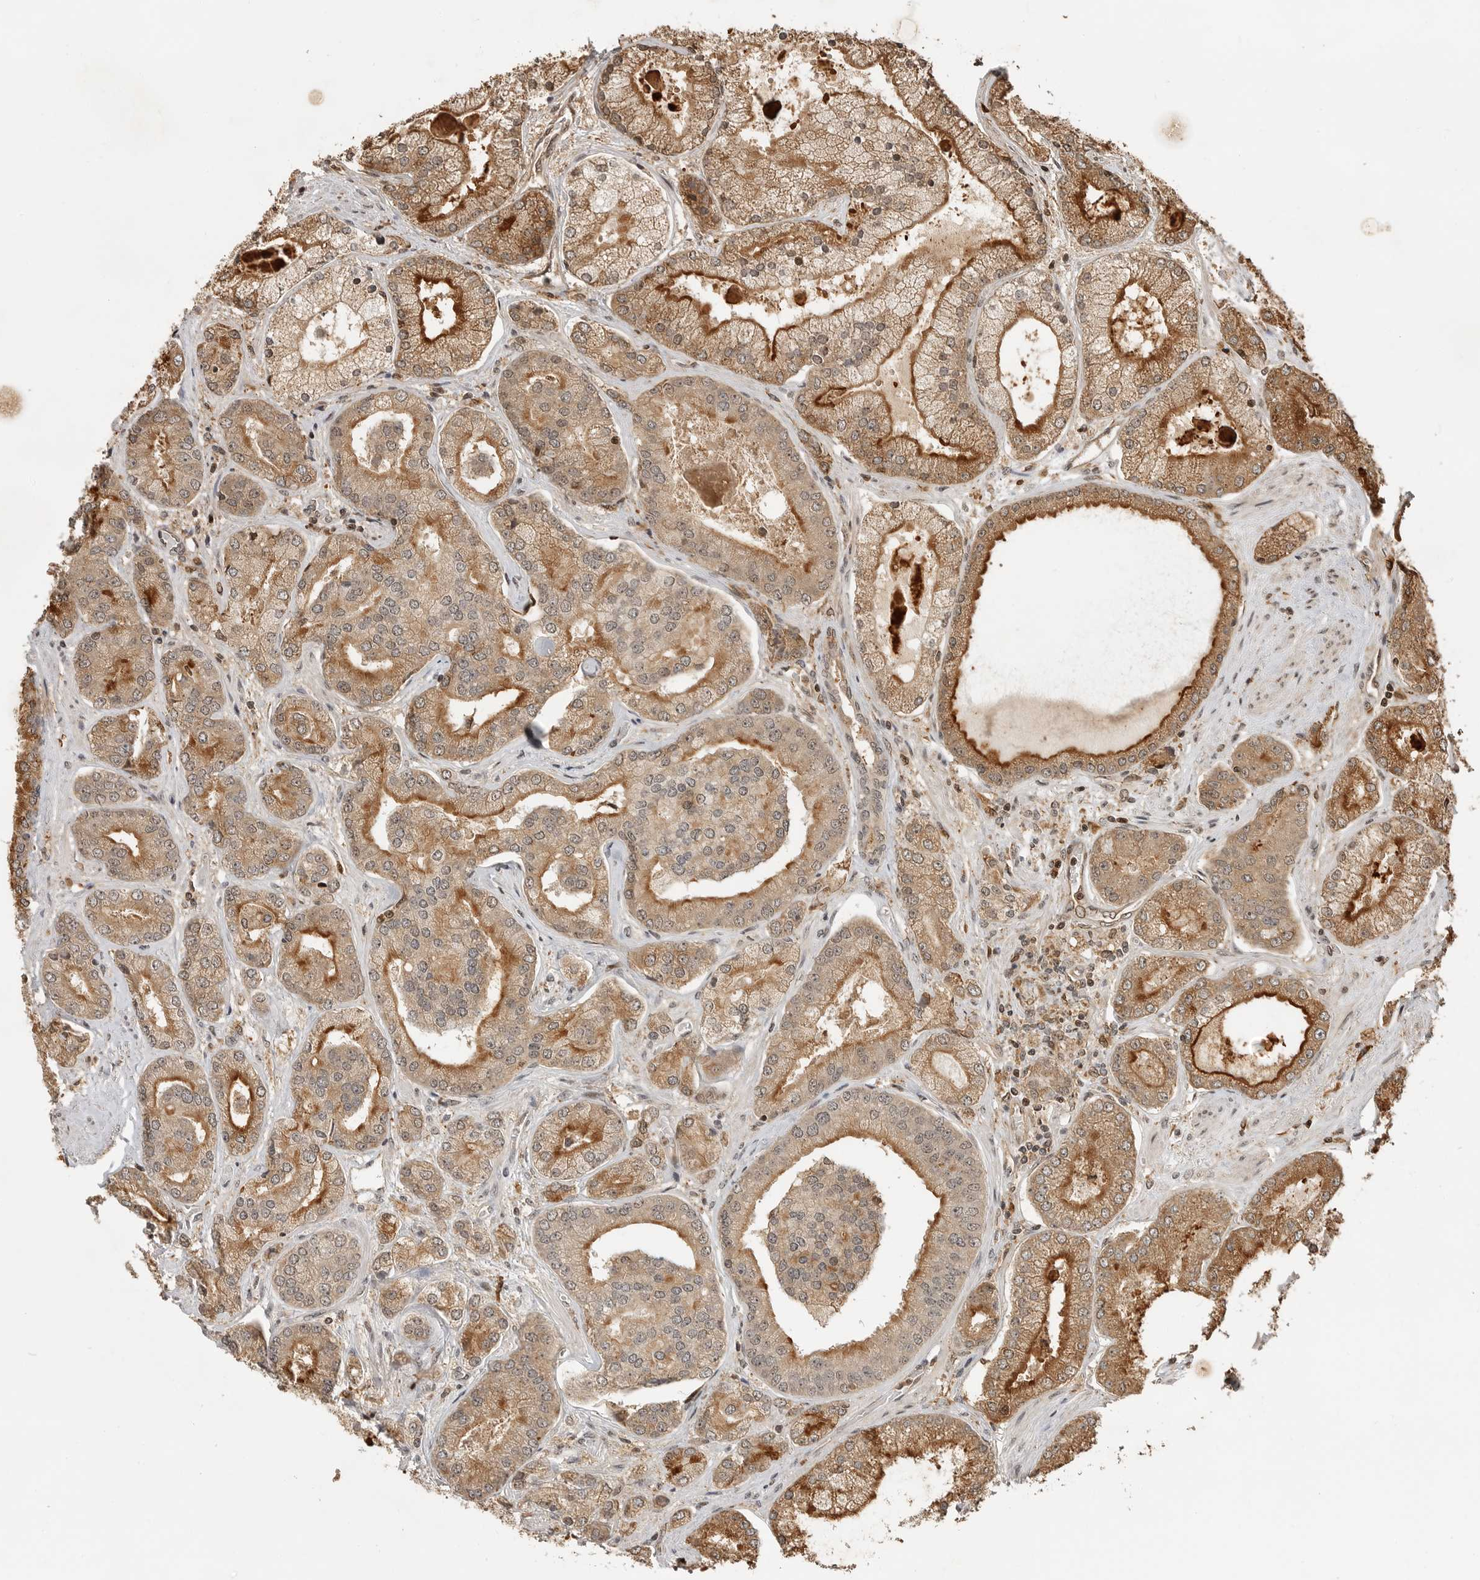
{"staining": {"intensity": "strong", "quantity": "25%-75%", "location": "cytoplasmic/membranous"}, "tissue": "prostate cancer", "cell_type": "Tumor cells", "image_type": "cancer", "snomed": [{"axis": "morphology", "description": "Adenocarcinoma, High grade"}, {"axis": "topography", "description": "Prostate"}], "caption": "There is high levels of strong cytoplasmic/membranous staining in tumor cells of prostate adenocarcinoma (high-grade), as demonstrated by immunohistochemical staining (brown color).", "gene": "BMP2K", "patient": {"sex": "male", "age": 58}}